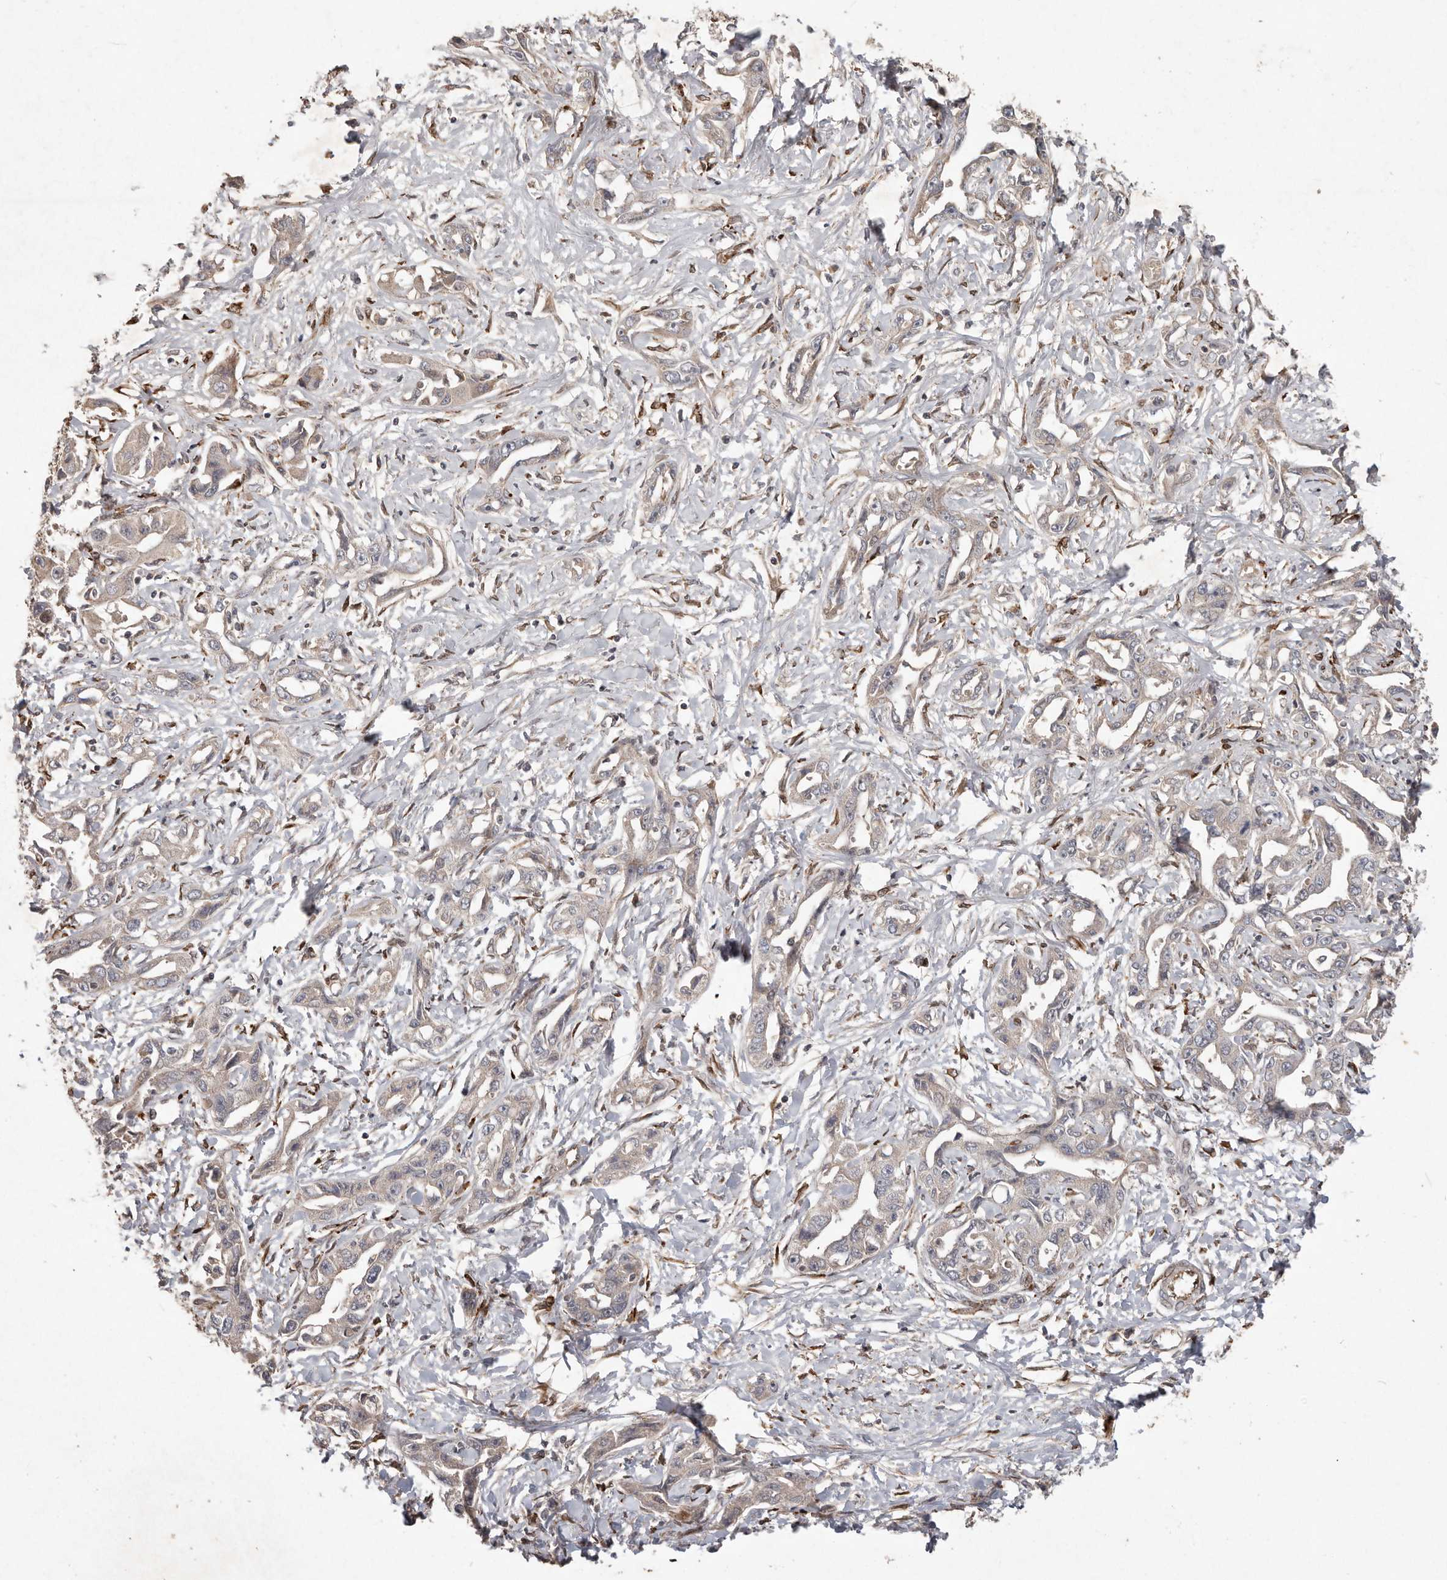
{"staining": {"intensity": "negative", "quantity": "none", "location": "none"}, "tissue": "liver cancer", "cell_type": "Tumor cells", "image_type": "cancer", "snomed": [{"axis": "morphology", "description": "Cholangiocarcinoma"}, {"axis": "topography", "description": "Liver"}], "caption": "This image is of cholangiocarcinoma (liver) stained with immunohistochemistry to label a protein in brown with the nuclei are counter-stained blue. There is no expression in tumor cells. The staining was performed using DAB to visualize the protein expression in brown, while the nuclei were stained in blue with hematoxylin (Magnification: 20x).", "gene": "PLOD2", "patient": {"sex": "male", "age": 59}}